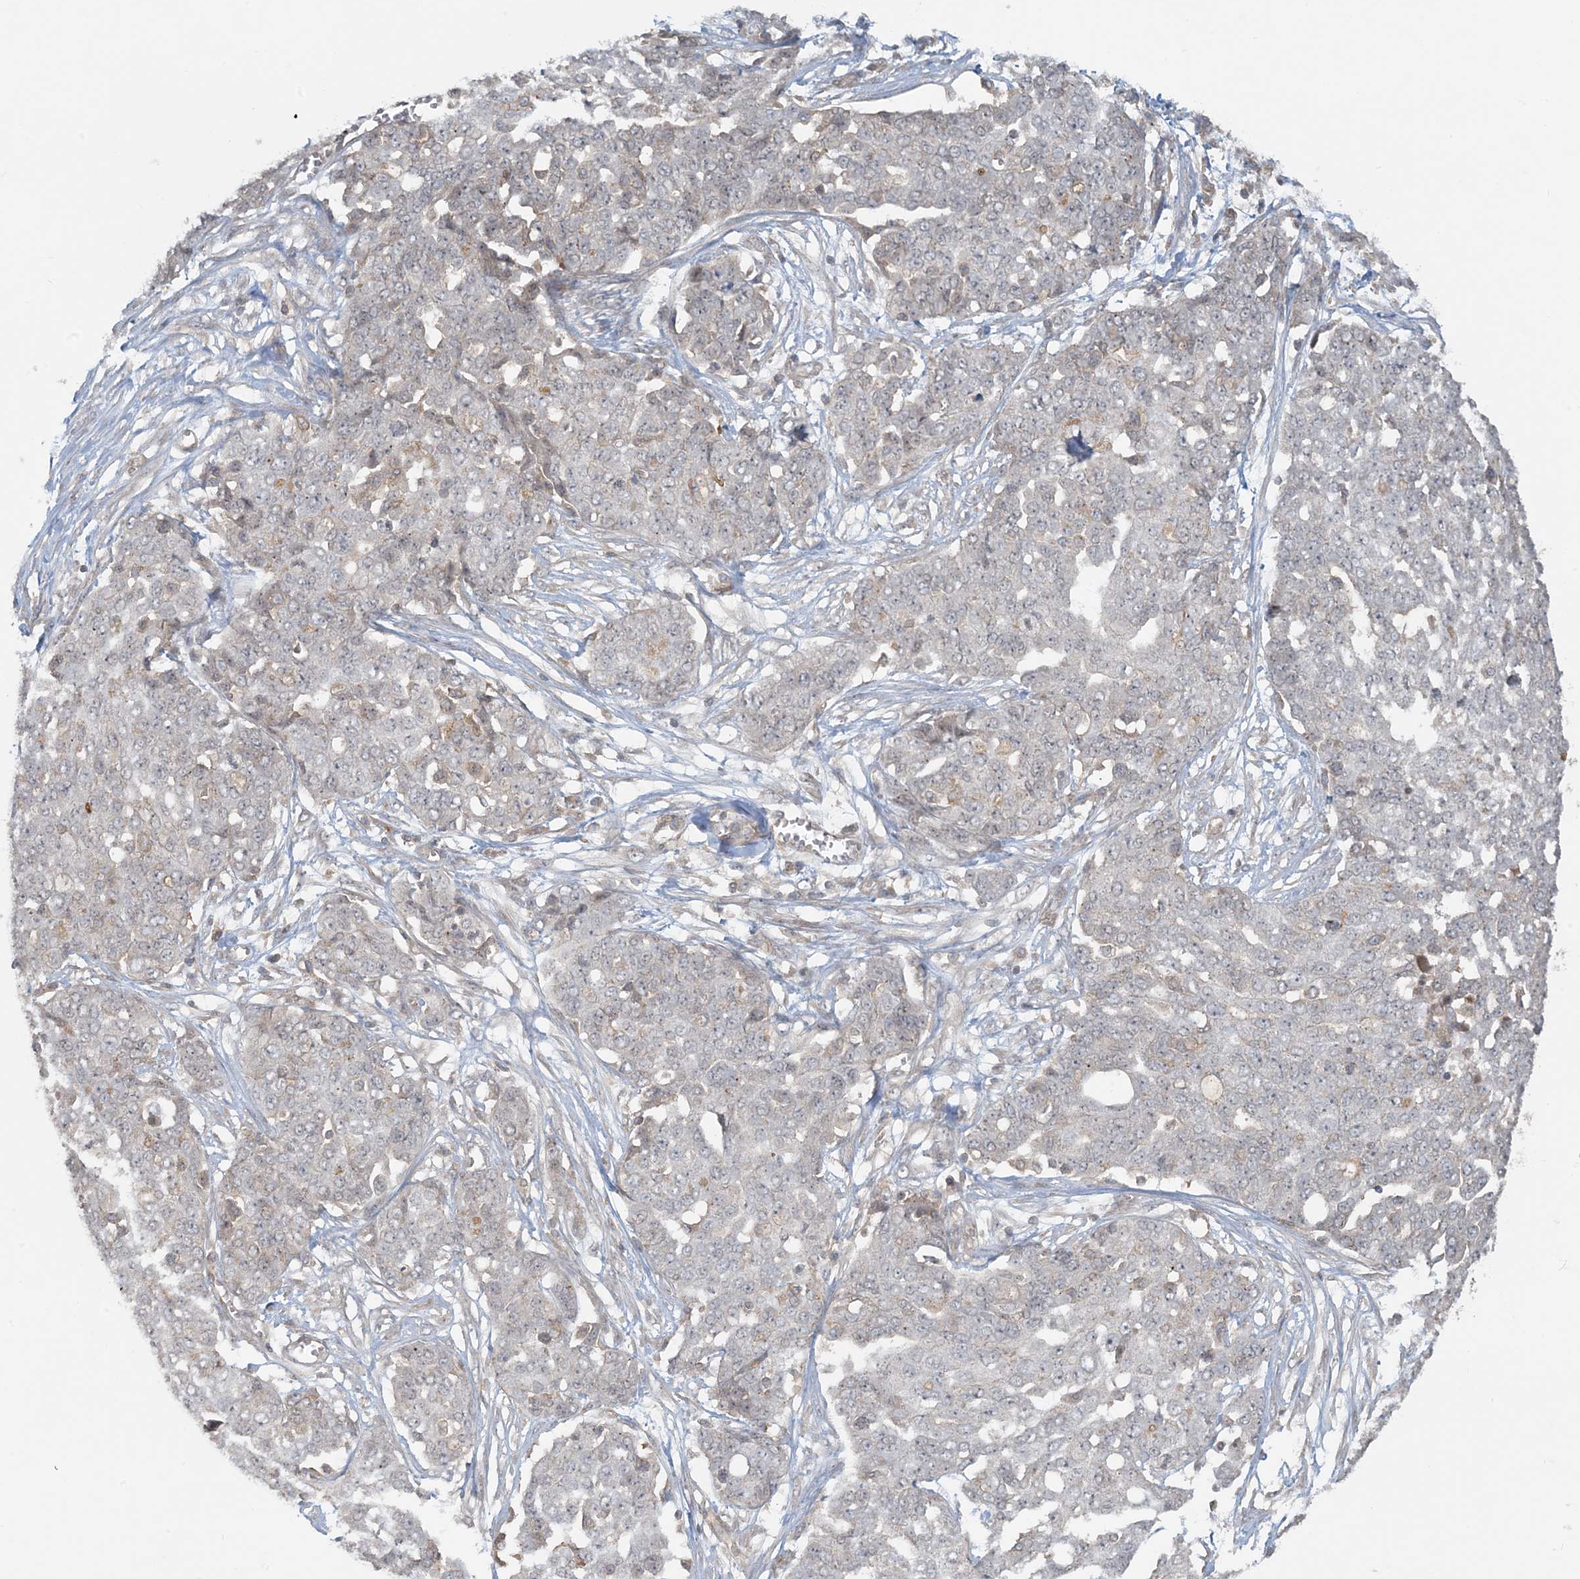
{"staining": {"intensity": "weak", "quantity": "<25%", "location": "cytoplasmic/membranous"}, "tissue": "ovarian cancer", "cell_type": "Tumor cells", "image_type": "cancer", "snomed": [{"axis": "morphology", "description": "Cystadenocarcinoma, serous, NOS"}, {"axis": "topography", "description": "Soft tissue"}, {"axis": "topography", "description": "Ovary"}], "caption": "This is a photomicrograph of immunohistochemistry (IHC) staining of ovarian serous cystadenocarcinoma, which shows no expression in tumor cells. The staining is performed using DAB (3,3'-diaminobenzidine) brown chromogen with nuclei counter-stained in using hematoxylin.", "gene": "OBI1", "patient": {"sex": "female", "age": 57}}